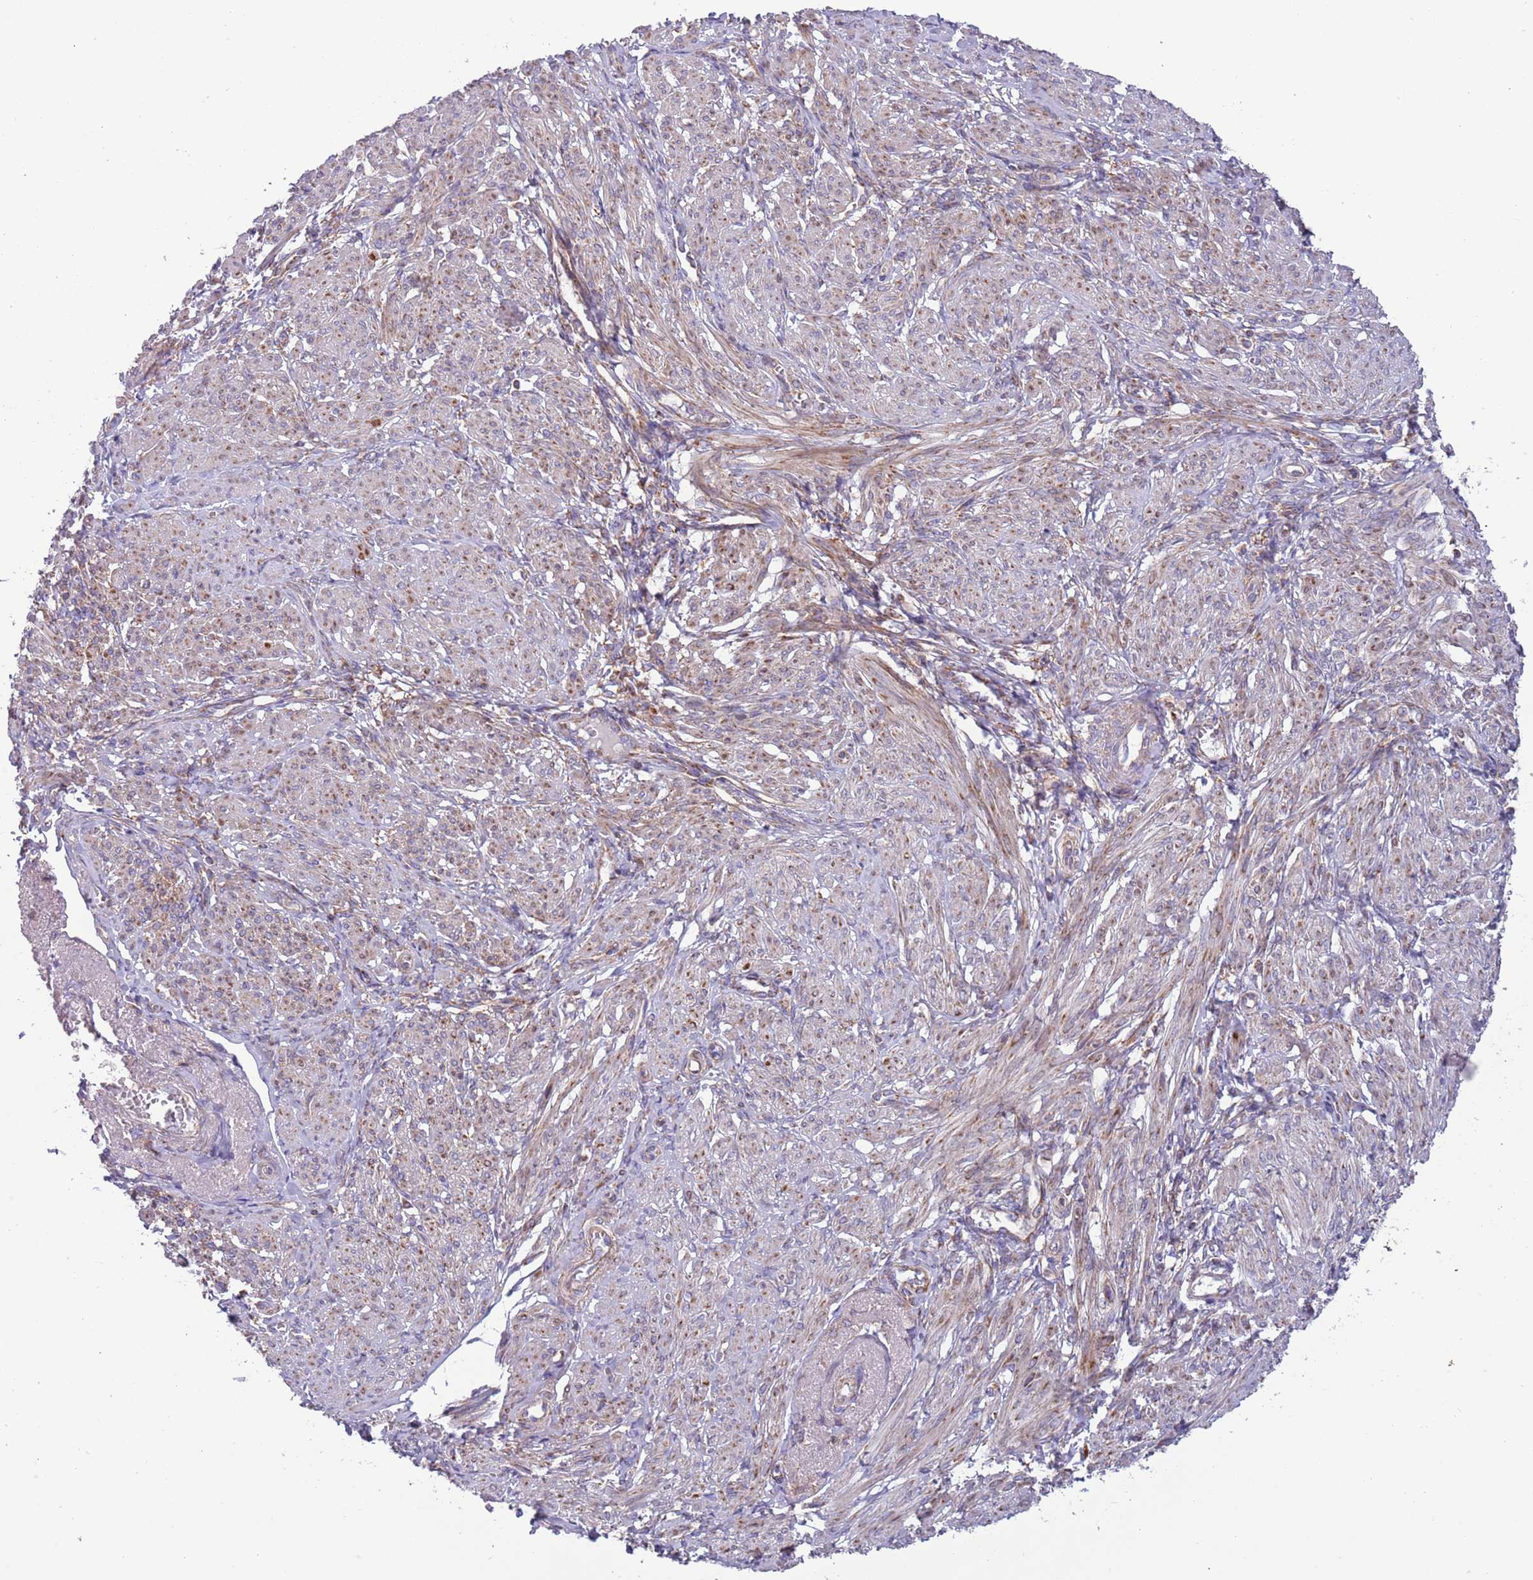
{"staining": {"intensity": "moderate", "quantity": "<25%", "location": "cytoplasmic/membranous"}, "tissue": "smooth muscle", "cell_type": "Smooth muscle cells", "image_type": "normal", "snomed": [{"axis": "morphology", "description": "Normal tissue, NOS"}, {"axis": "topography", "description": "Smooth muscle"}], "caption": "Smooth muscle stained with DAB immunohistochemistry (IHC) exhibits low levels of moderate cytoplasmic/membranous positivity in about <25% of smooth muscle cells. The protein is stained brown, and the nuclei are stained in blue (DAB (3,3'-diaminobenzidine) IHC with brightfield microscopy, high magnification).", "gene": "IRS4", "patient": {"sex": "female", "age": 39}}